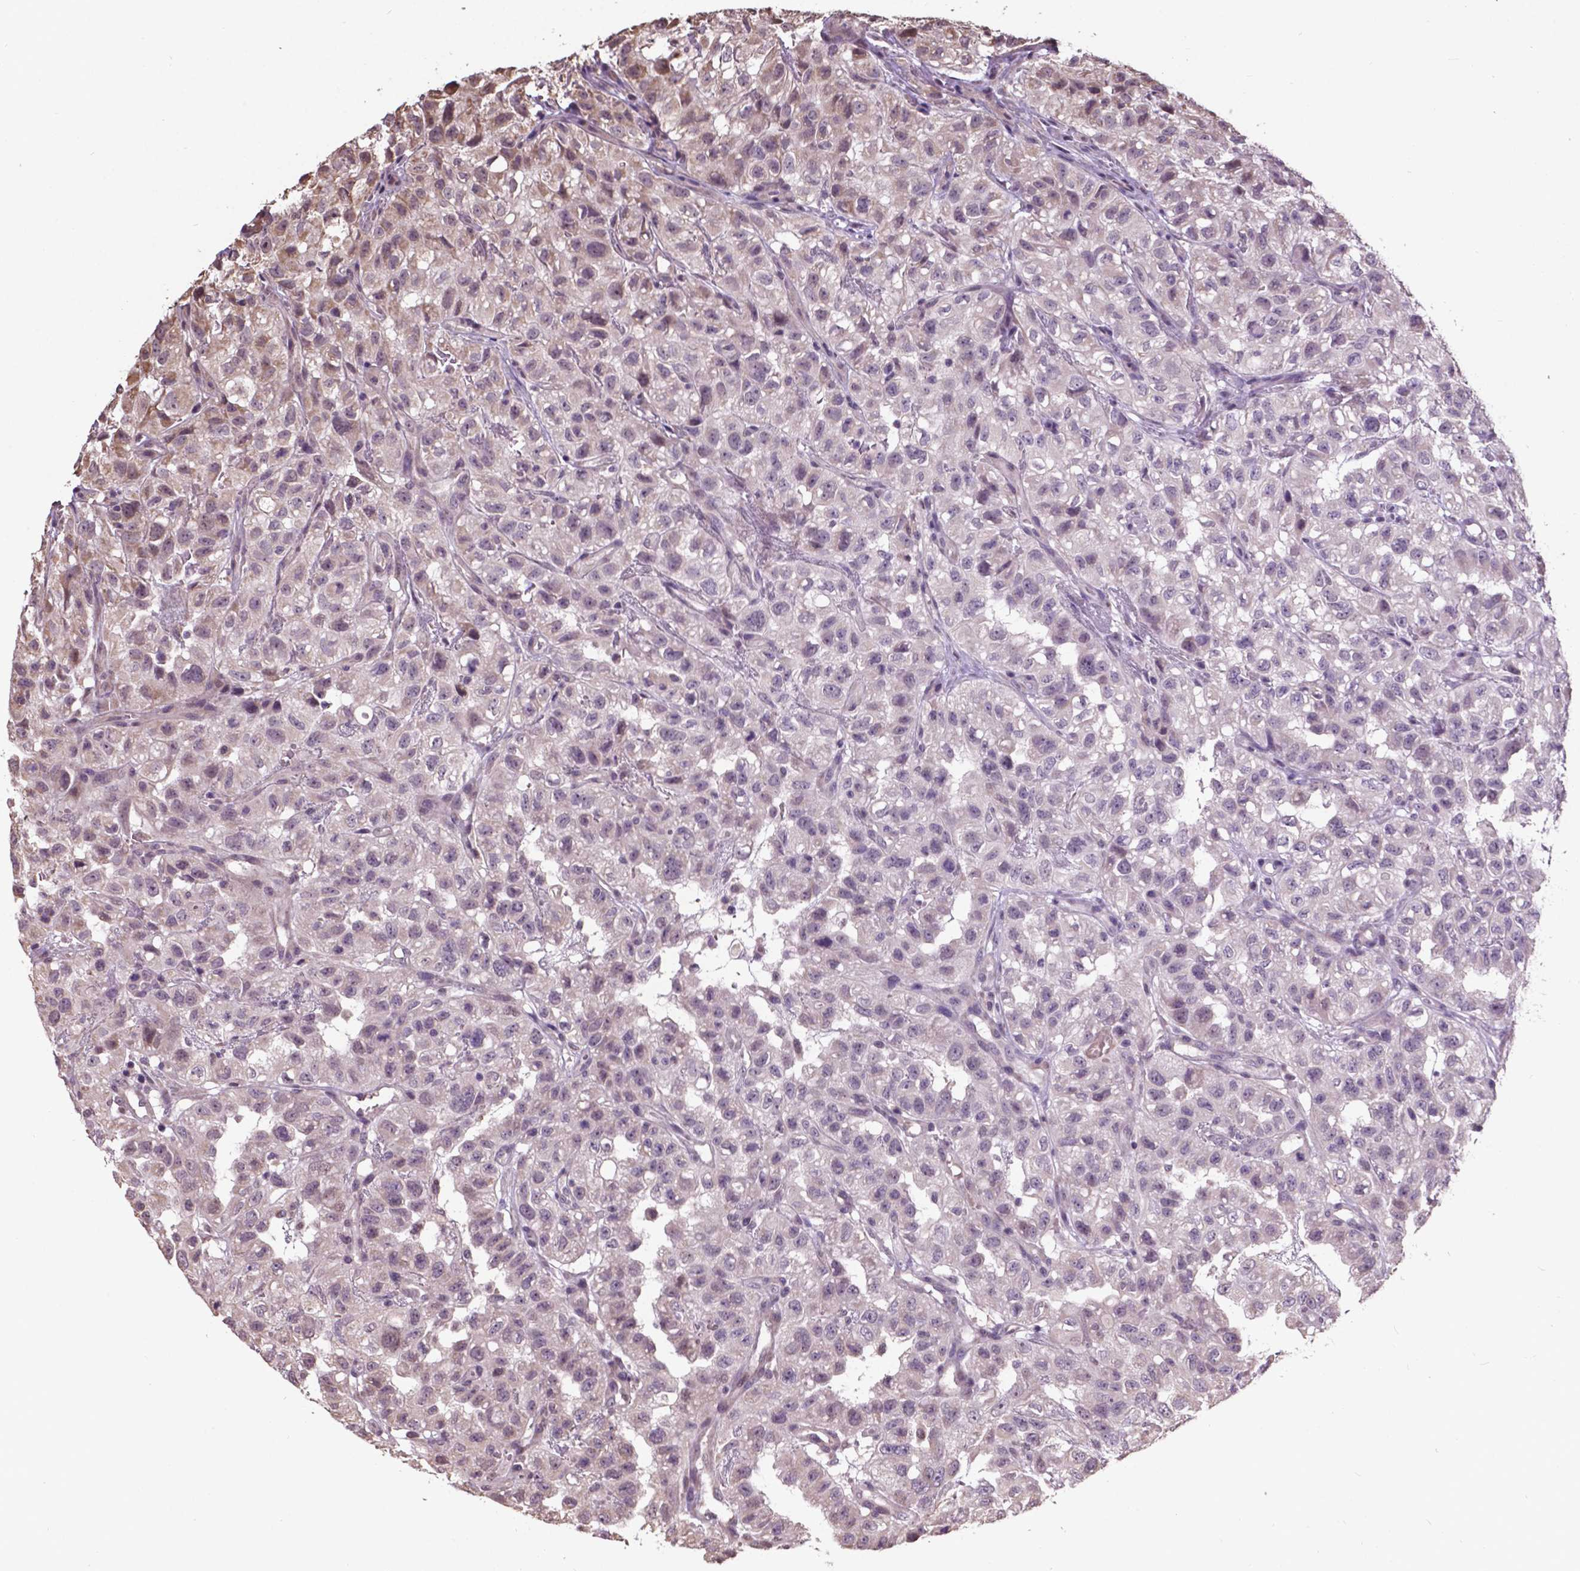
{"staining": {"intensity": "weak", "quantity": "<25%", "location": "cytoplasmic/membranous"}, "tissue": "renal cancer", "cell_type": "Tumor cells", "image_type": "cancer", "snomed": [{"axis": "morphology", "description": "Adenocarcinoma, NOS"}, {"axis": "topography", "description": "Kidney"}], "caption": "Immunohistochemistry image of renal cancer stained for a protein (brown), which demonstrates no staining in tumor cells.", "gene": "GLRA2", "patient": {"sex": "male", "age": 64}}